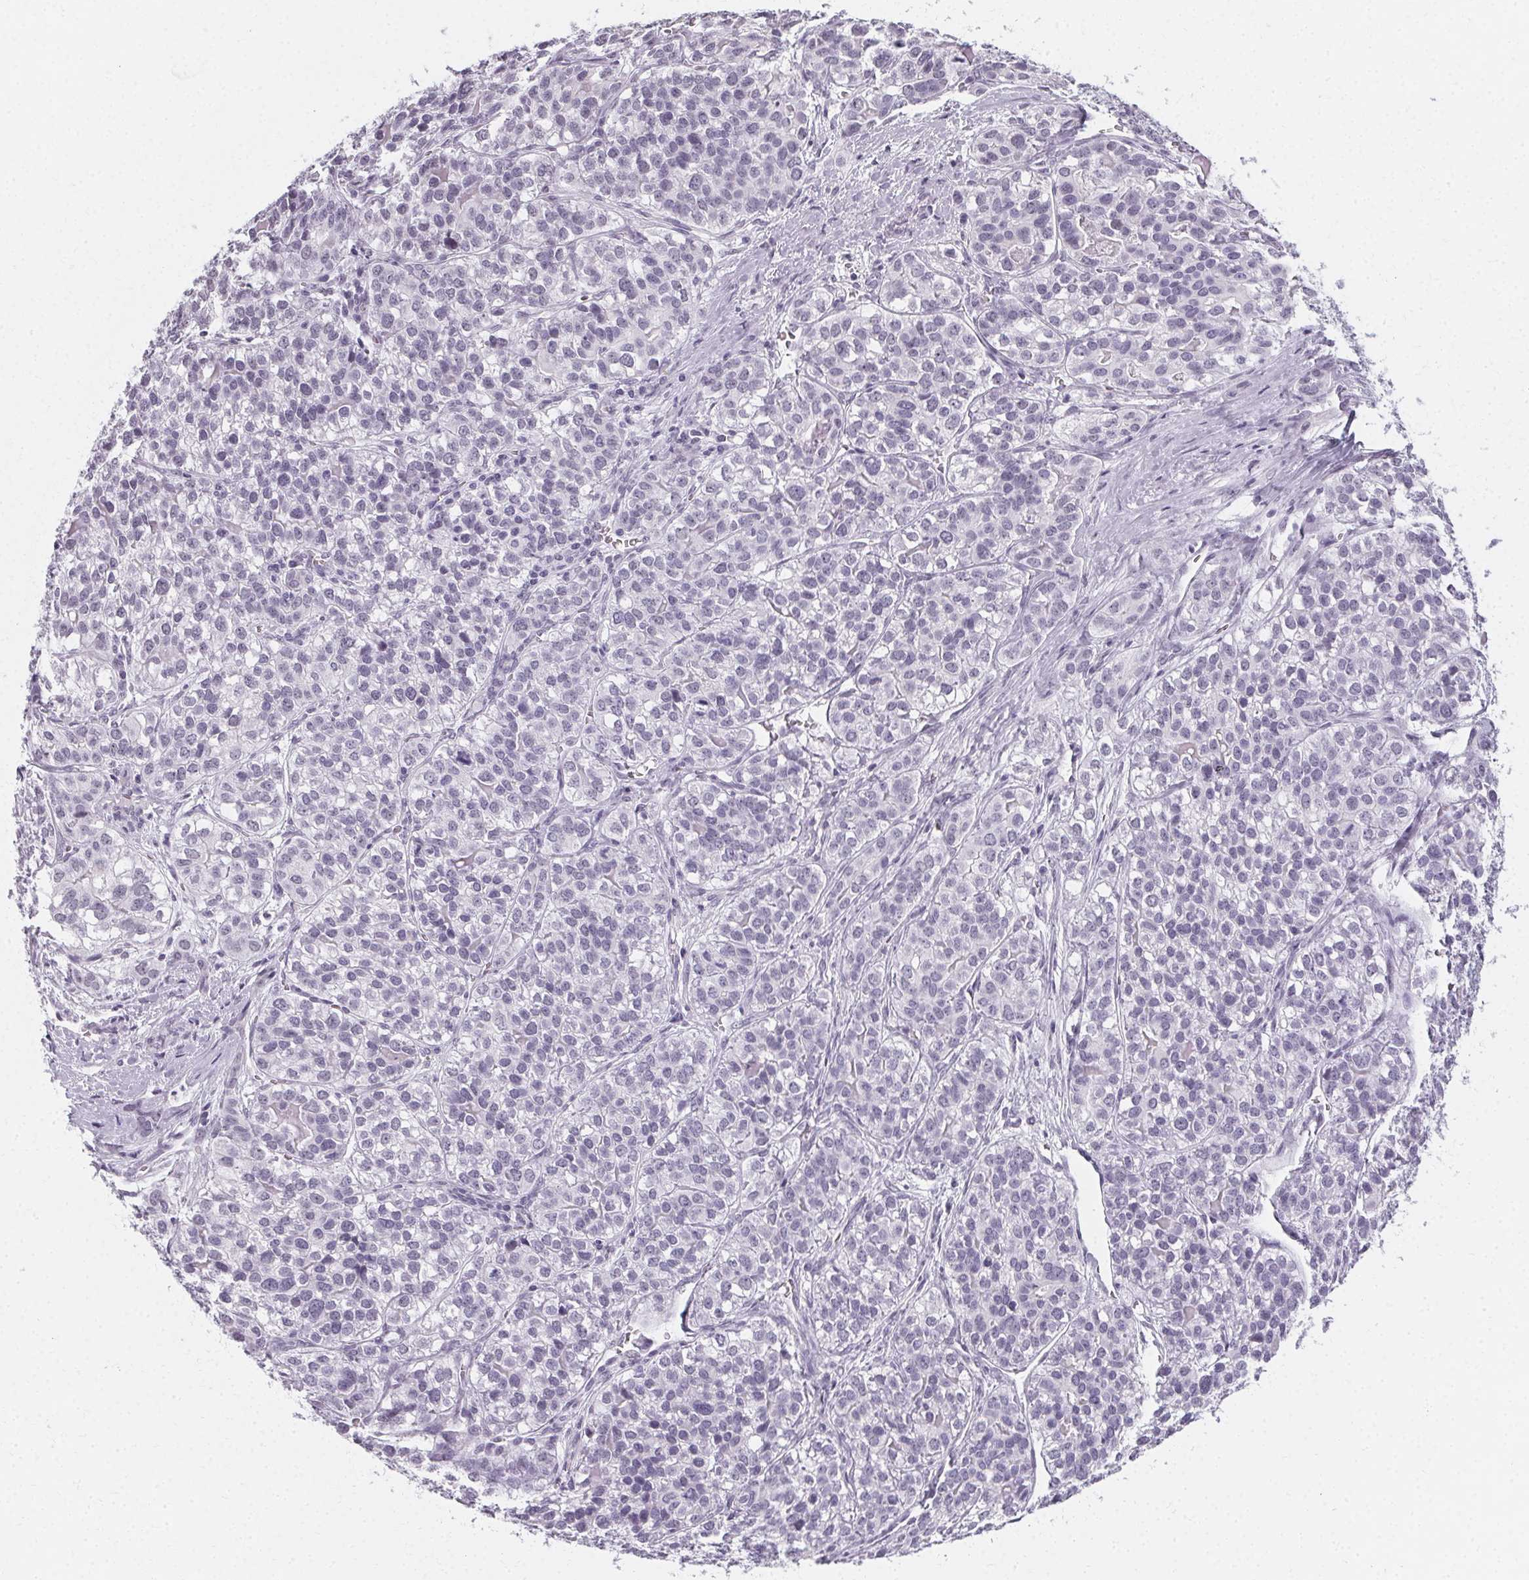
{"staining": {"intensity": "negative", "quantity": "none", "location": "none"}, "tissue": "liver cancer", "cell_type": "Tumor cells", "image_type": "cancer", "snomed": [{"axis": "morphology", "description": "Cholangiocarcinoma"}, {"axis": "topography", "description": "Liver"}], "caption": "Protein analysis of liver cancer (cholangiocarcinoma) reveals no significant positivity in tumor cells. The staining is performed using DAB brown chromogen with nuclei counter-stained in using hematoxylin.", "gene": "SYNPR", "patient": {"sex": "male", "age": 56}}